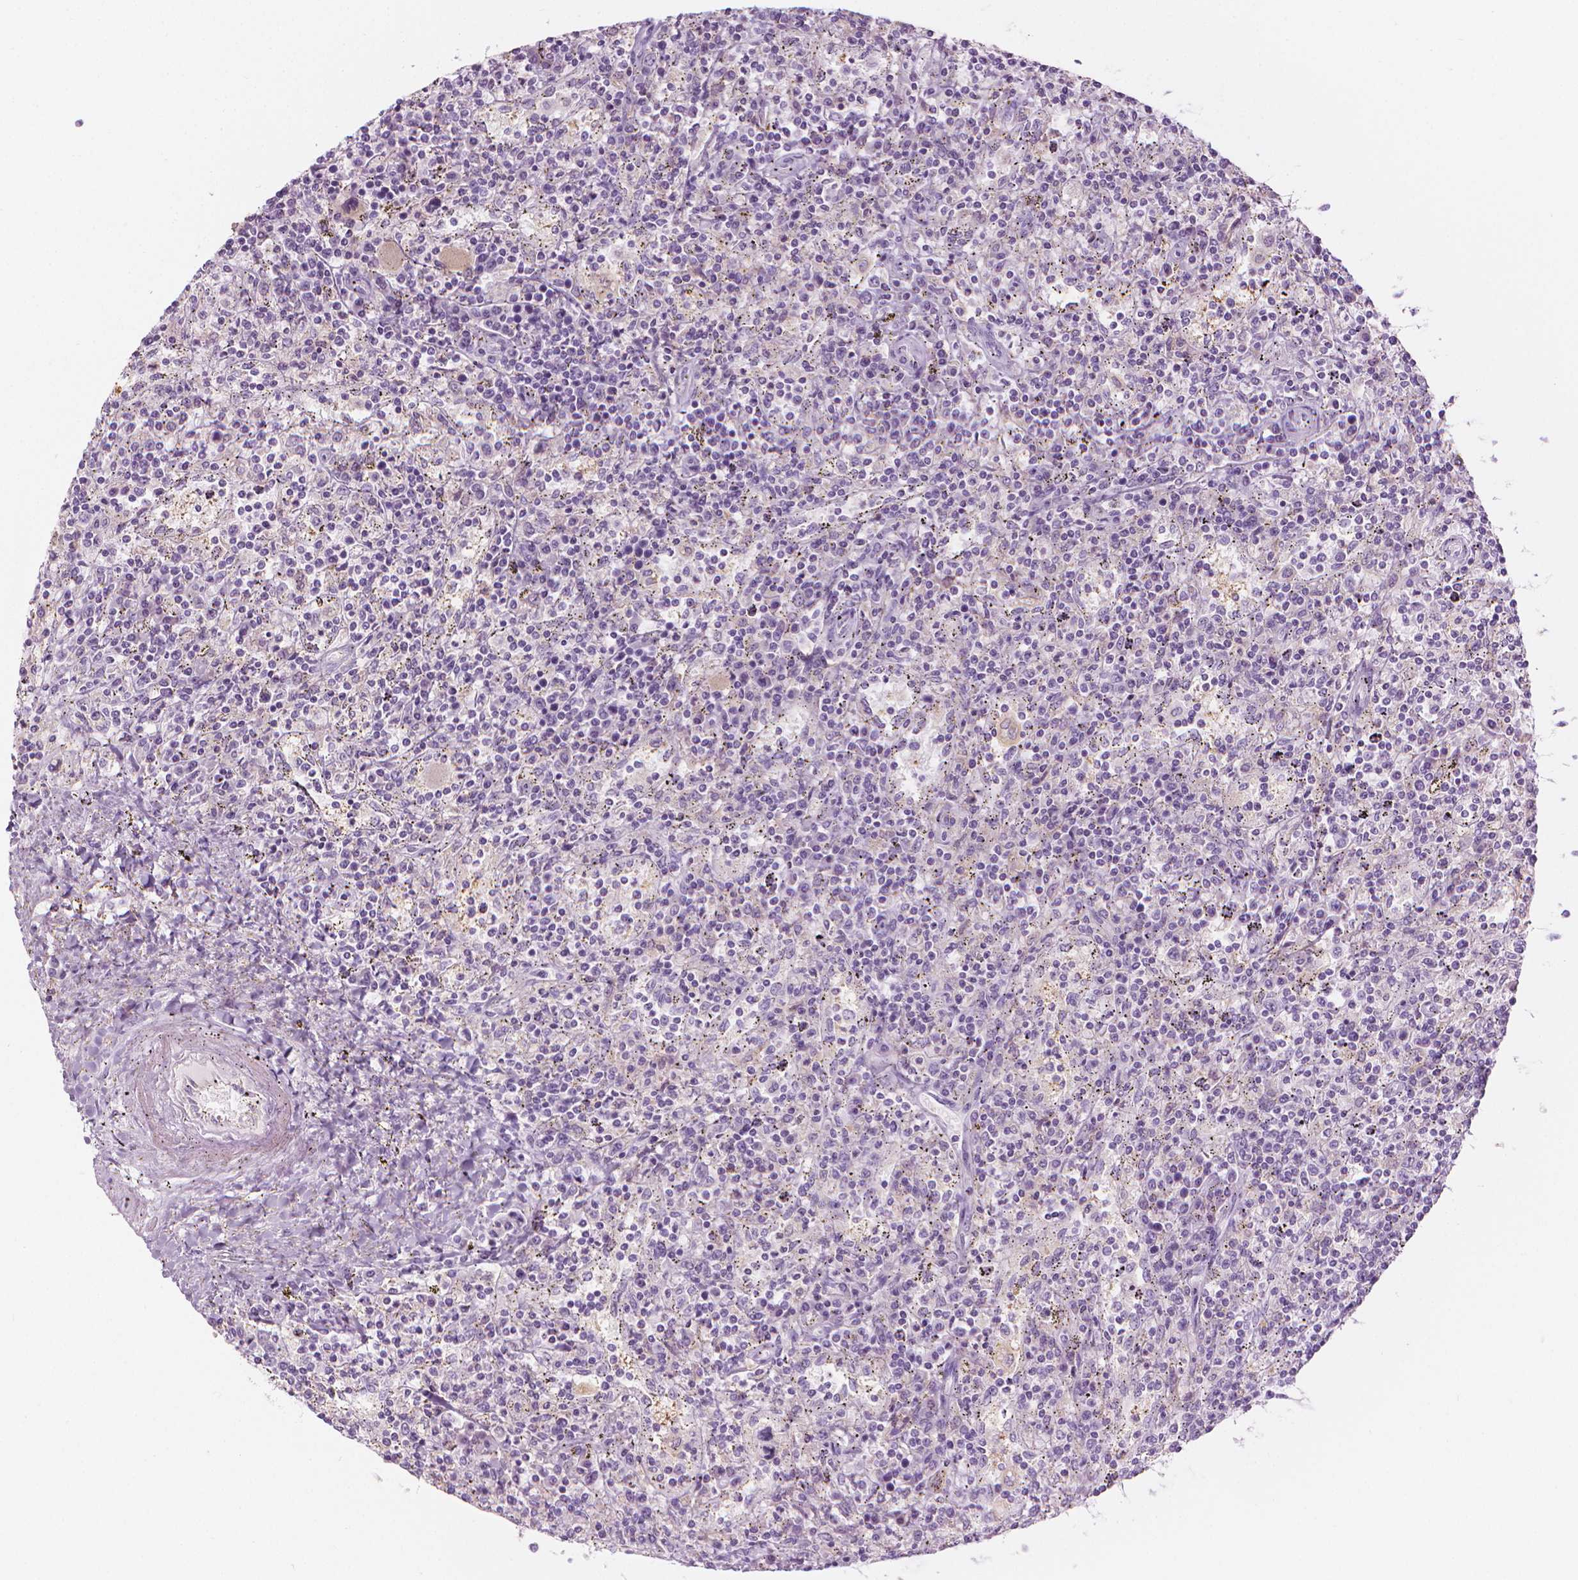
{"staining": {"intensity": "negative", "quantity": "none", "location": "none"}, "tissue": "lymphoma", "cell_type": "Tumor cells", "image_type": "cancer", "snomed": [{"axis": "morphology", "description": "Malignant lymphoma, non-Hodgkin's type, Low grade"}, {"axis": "topography", "description": "Spleen"}], "caption": "Human lymphoma stained for a protein using IHC shows no positivity in tumor cells.", "gene": "SHMT1", "patient": {"sex": "male", "age": 62}}